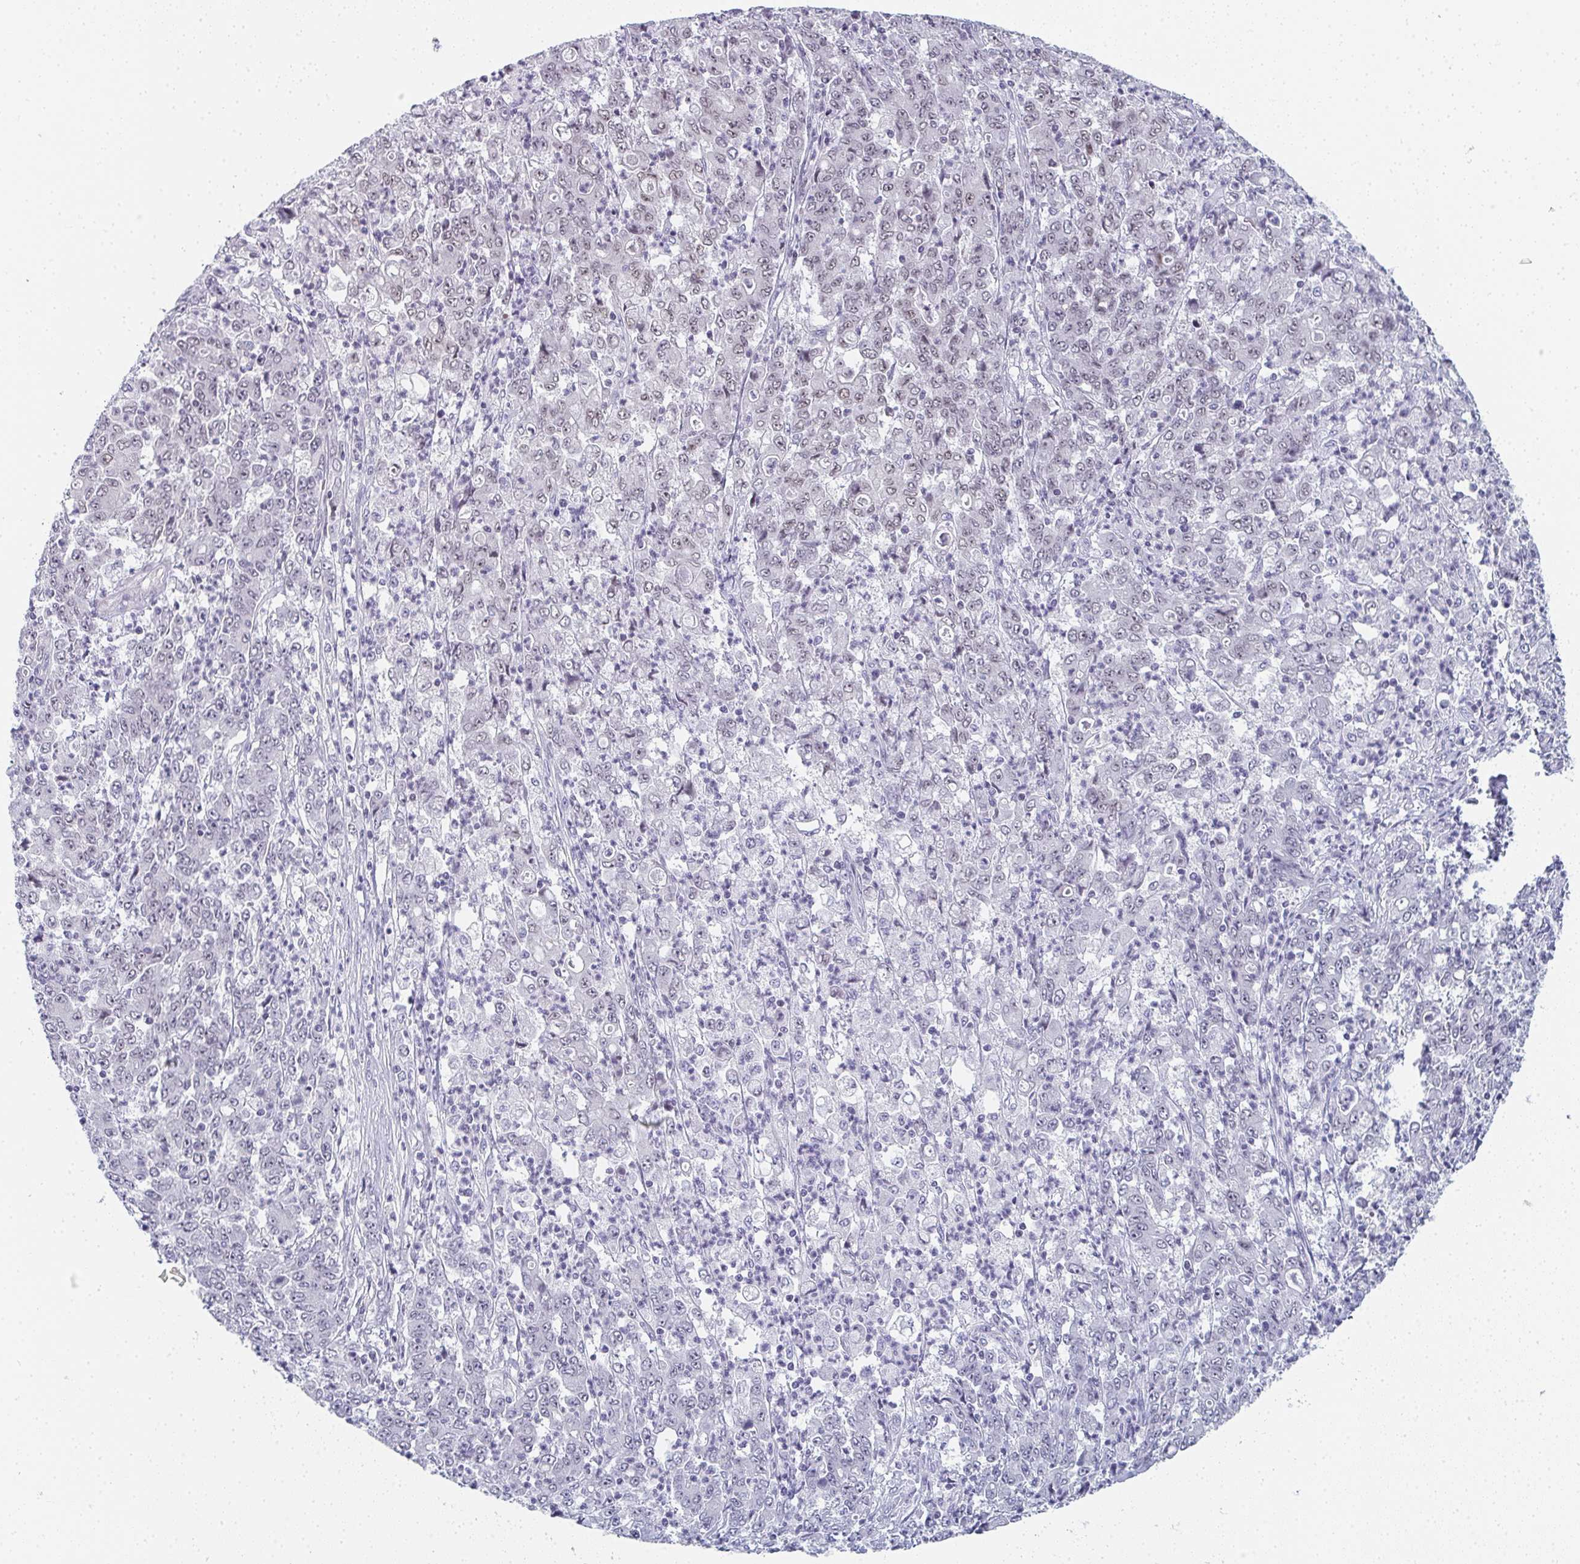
{"staining": {"intensity": "moderate", "quantity": "25%-75%", "location": "nuclear"}, "tissue": "stomach cancer", "cell_type": "Tumor cells", "image_type": "cancer", "snomed": [{"axis": "morphology", "description": "Adenocarcinoma, NOS"}, {"axis": "topography", "description": "Stomach, lower"}], "caption": "Stomach cancer (adenocarcinoma) stained with DAB (3,3'-diaminobenzidine) immunohistochemistry displays medium levels of moderate nuclear expression in approximately 25%-75% of tumor cells.", "gene": "PYCR3", "patient": {"sex": "female", "age": 71}}